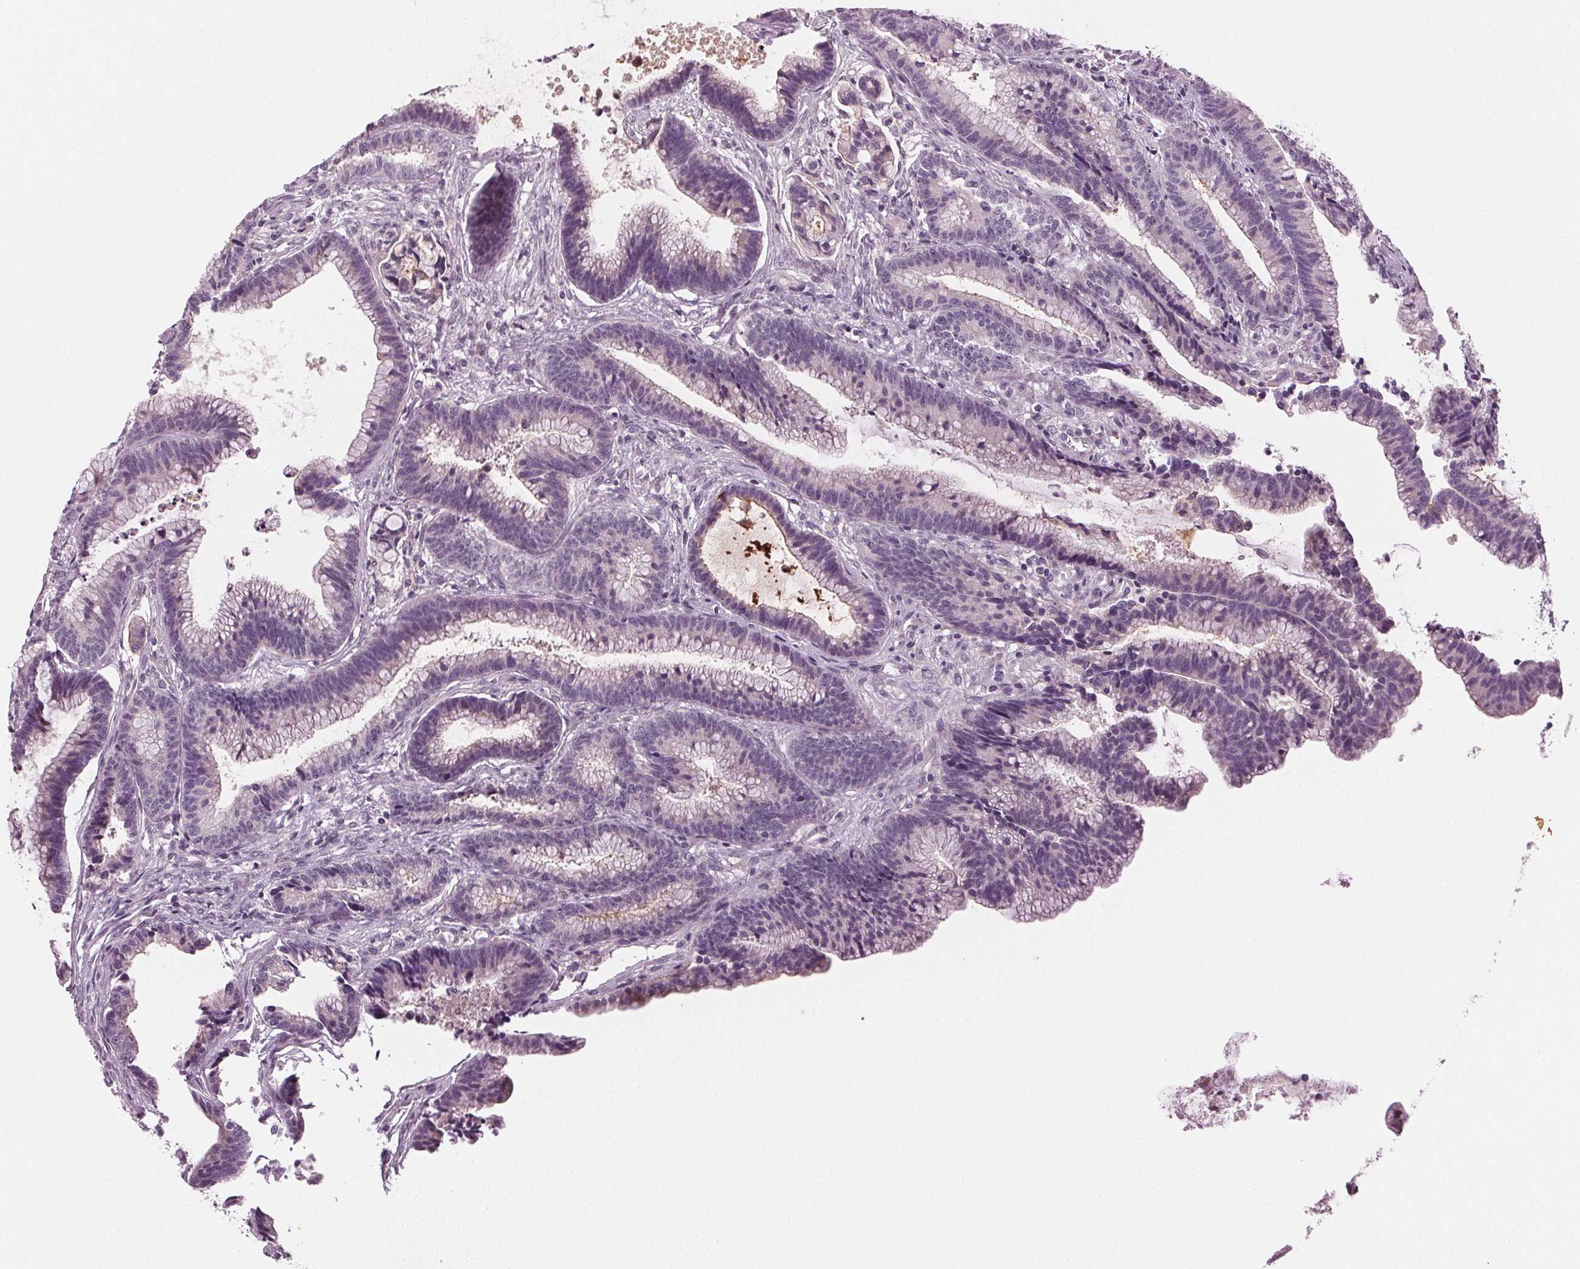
{"staining": {"intensity": "negative", "quantity": "none", "location": "none"}, "tissue": "colorectal cancer", "cell_type": "Tumor cells", "image_type": "cancer", "snomed": [{"axis": "morphology", "description": "Adenocarcinoma, NOS"}, {"axis": "topography", "description": "Colon"}], "caption": "Protein analysis of colorectal adenocarcinoma exhibits no significant expression in tumor cells.", "gene": "PRAP1", "patient": {"sex": "female", "age": 78}}